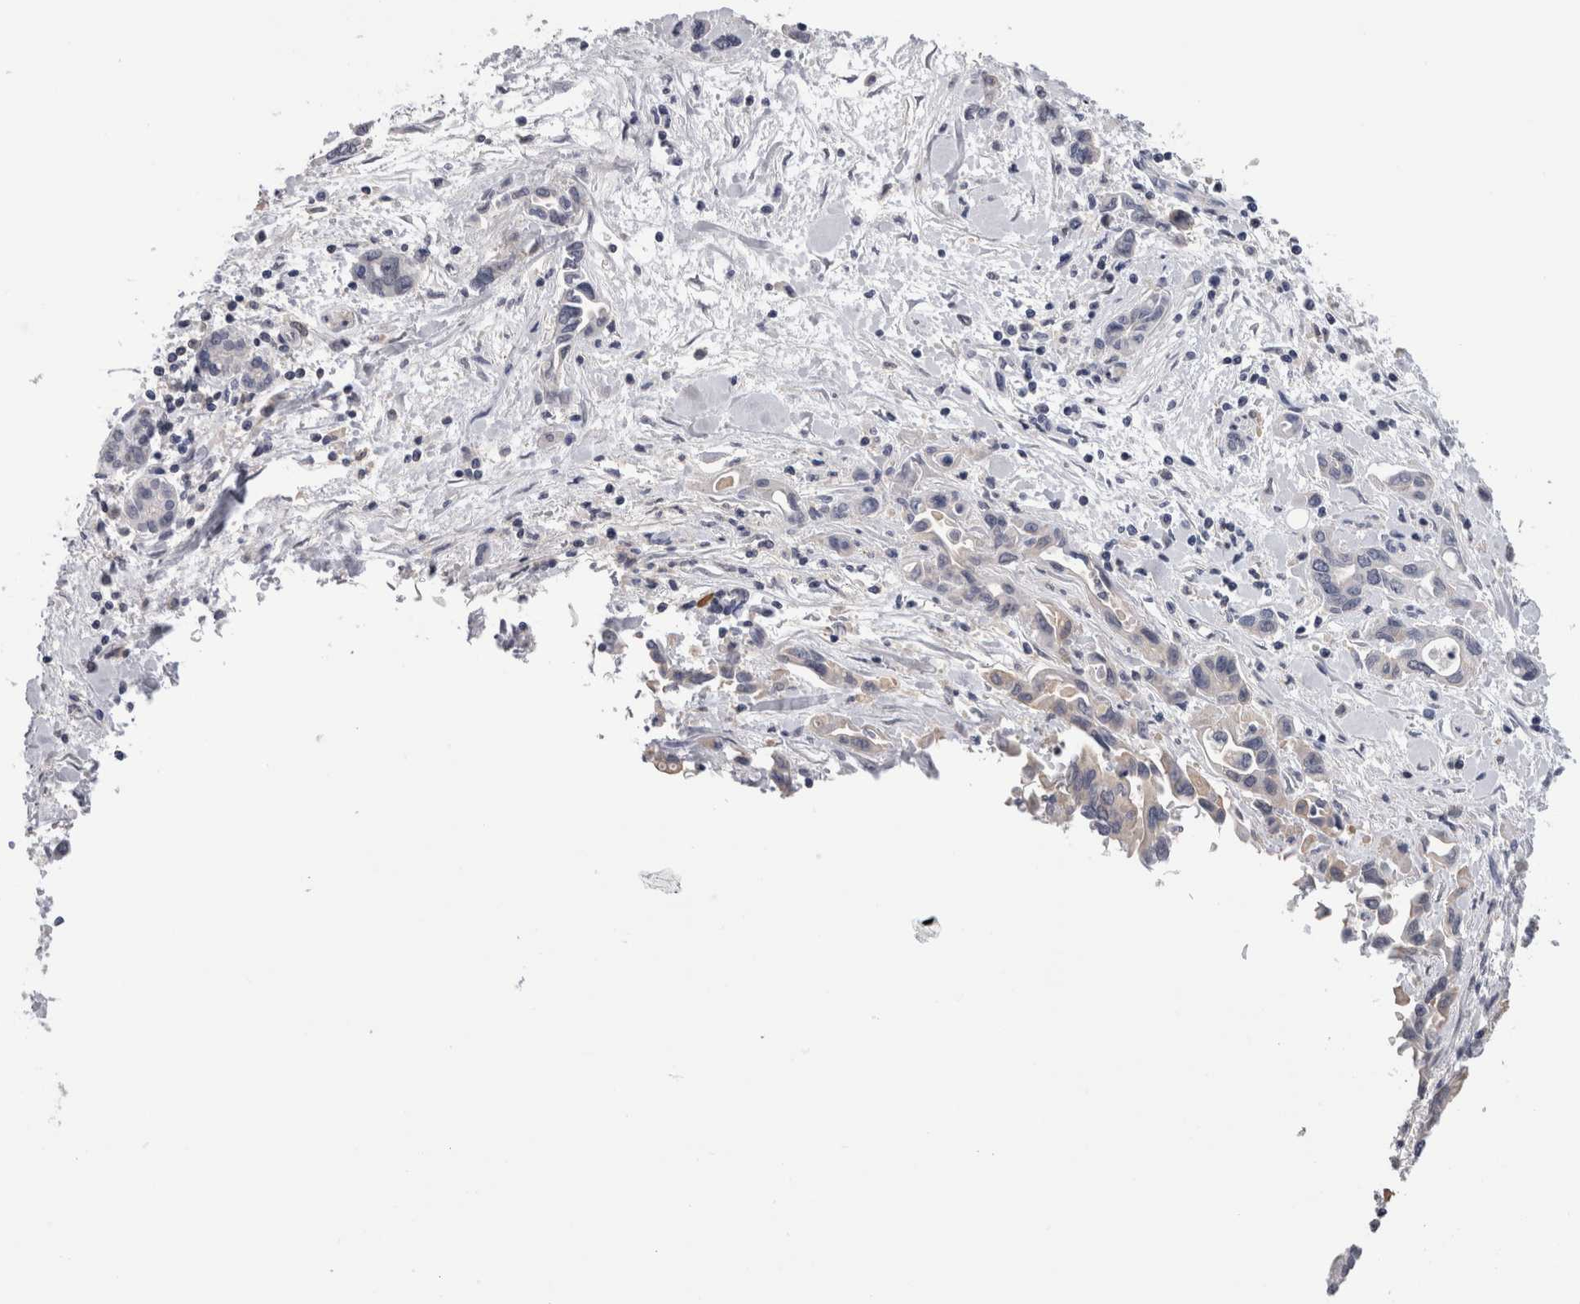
{"staining": {"intensity": "negative", "quantity": "none", "location": "none"}, "tissue": "pancreatic cancer", "cell_type": "Tumor cells", "image_type": "cancer", "snomed": [{"axis": "morphology", "description": "Adenocarcinoma, NOS"}, {"axis": "topography", "description": "Pancreas"}], "caption": "Protein analysis of pancreatic cancer (adenocarcinoma) demonstrates no significant positivity in tumor cells. (DAB (3,3'-diaminobenzidine) immunohistochemistry visualized using brightfield microscopy, high magnification).", "gene": "SCRN1", "patient": {"sex": "female", "age": 57}}